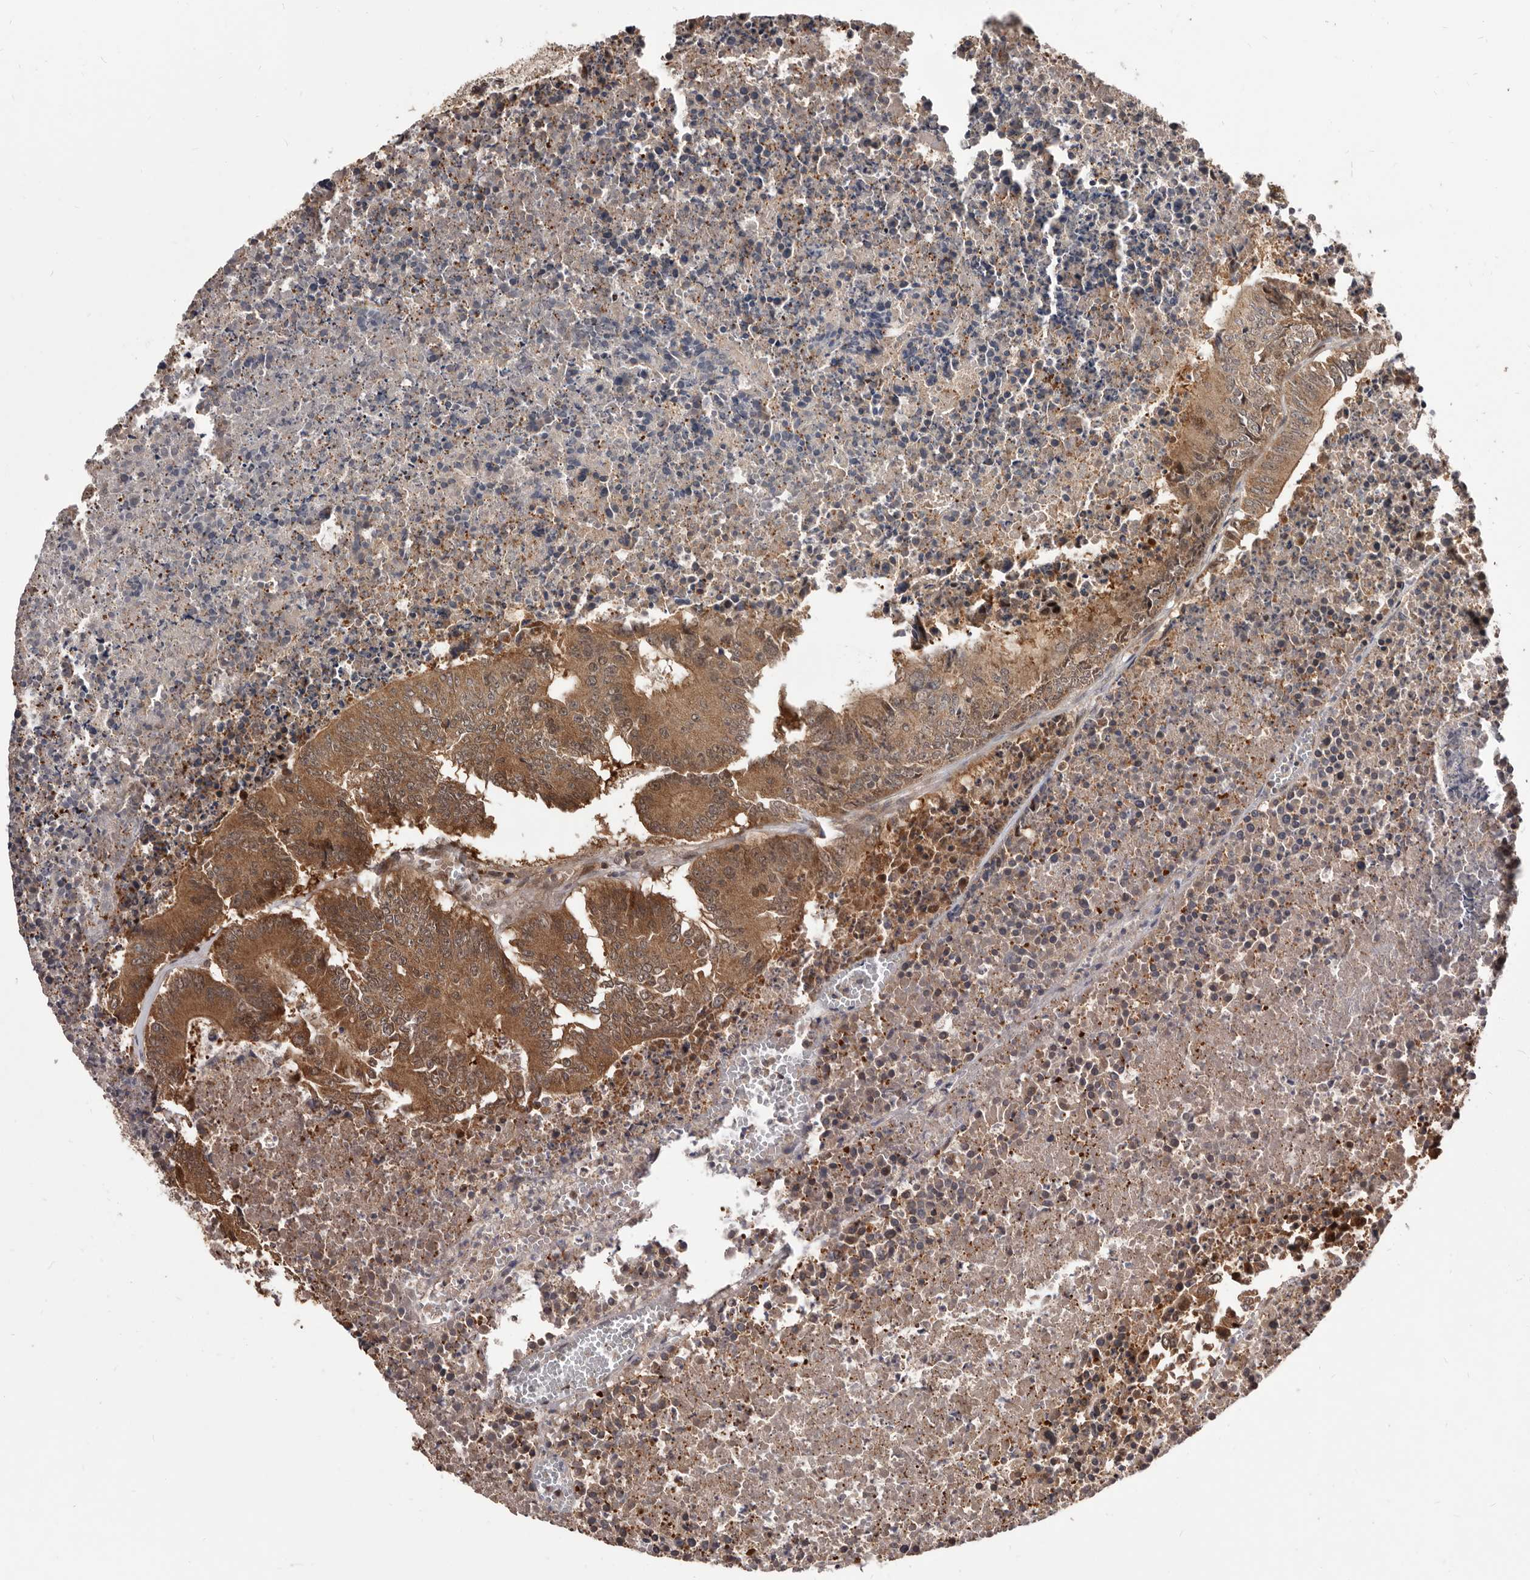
{"staining": {"intensity": "moderate", "quantity": ">75%", "location": "cytoplasmic/membranous"}, "tissue": "colorectal cancer", "cell_type": "Tumor cells", "image_type": "cancer", "snomed": [{"axis": "morphology", "description": "Adenocarcinoma, NOS"}, {"axis": "topography", "description": "Colon"}], "caption": "Immunohistochemistry histopathology image of neoplastic tissue: human colorectal cancer stained using IHC exhibits medium levels of moderate protein expression localized specifically in the cytoplasmic/membranous of tumor cells, appearing as a cytoplasmic/membranous brown color.", "gene": "MAP3K14", "patient": {"sex": "male", "age": 87}}